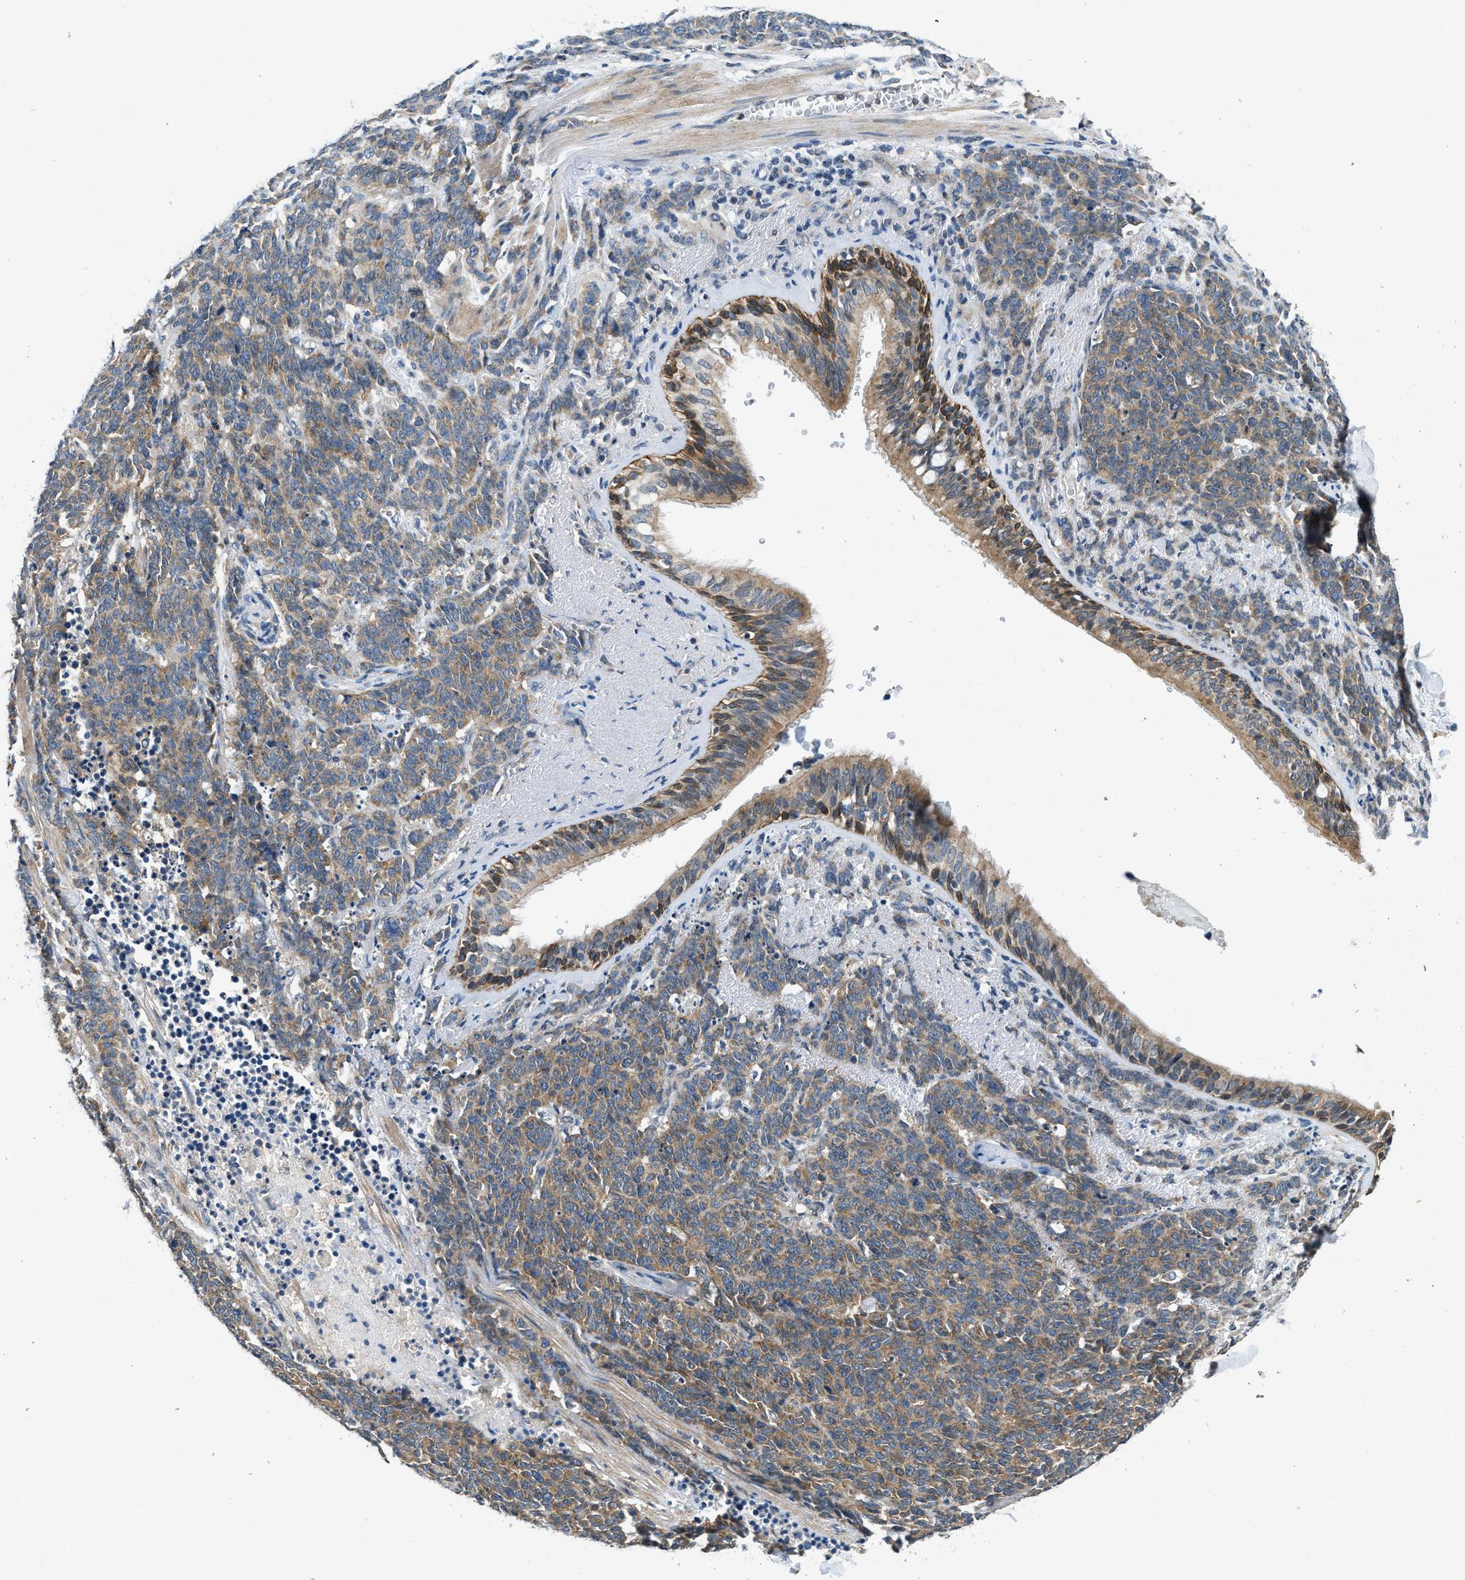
{"staining": {"intensity": "moderate", "quantity": ">75%", "location": "cytoplasmic/membranous"}, "tissue": "lung cancer", "cell_type": "Tumor cells", "image_type": "cancer", "snomed": [{"axis": "morphology", "description": "Neoplasm, malignant, NOS"}, {"axis": "topography", "description": "Lung"}], "caption": "Brown immunohistochemical staining in human lung malignant neoplasm reveals moderate cytoplasmic/membranous positivity in approximately >75% of tumor cells.", "gene": "SSH2", "patient": {"sex": "female", "age": 58}}